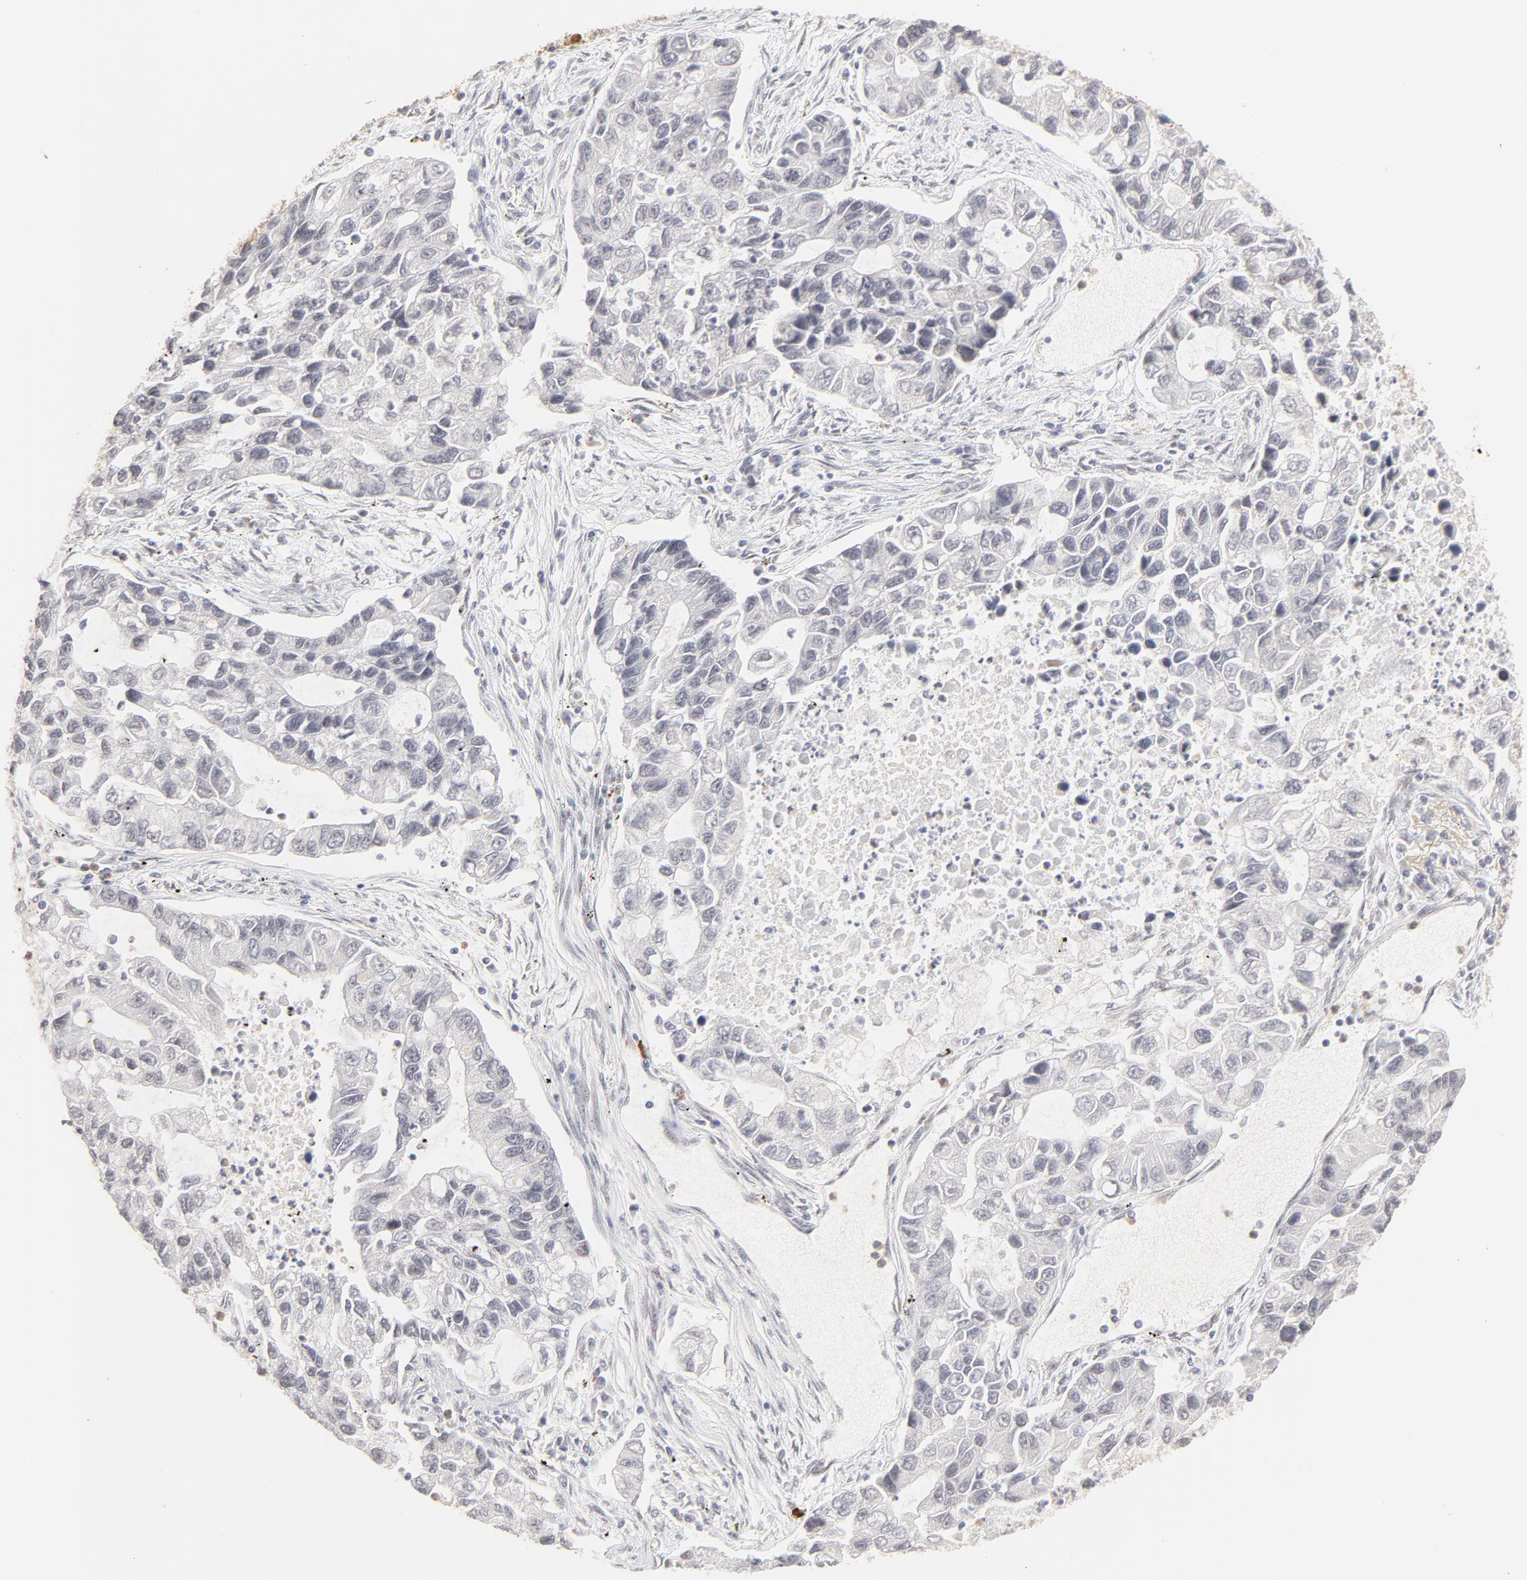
{"staining": {"intensity": "negative", "quantity": "none", "location": "none"}, "tissue": "lung cancer", "cell_type": "Tumor cells", "image_type": "cancer", "snomed": [{"axis": "morphology", "description": "Adenocarcinoma, NOS"}, {"axis": "topography", "description": "Lung"}], "caption": "Photomicrograph shows no protein expression in tumor cells of lung adenocarcinoma tissue.", "gene": "PBX3", "patient": {"sex": "female", "age": 51}}